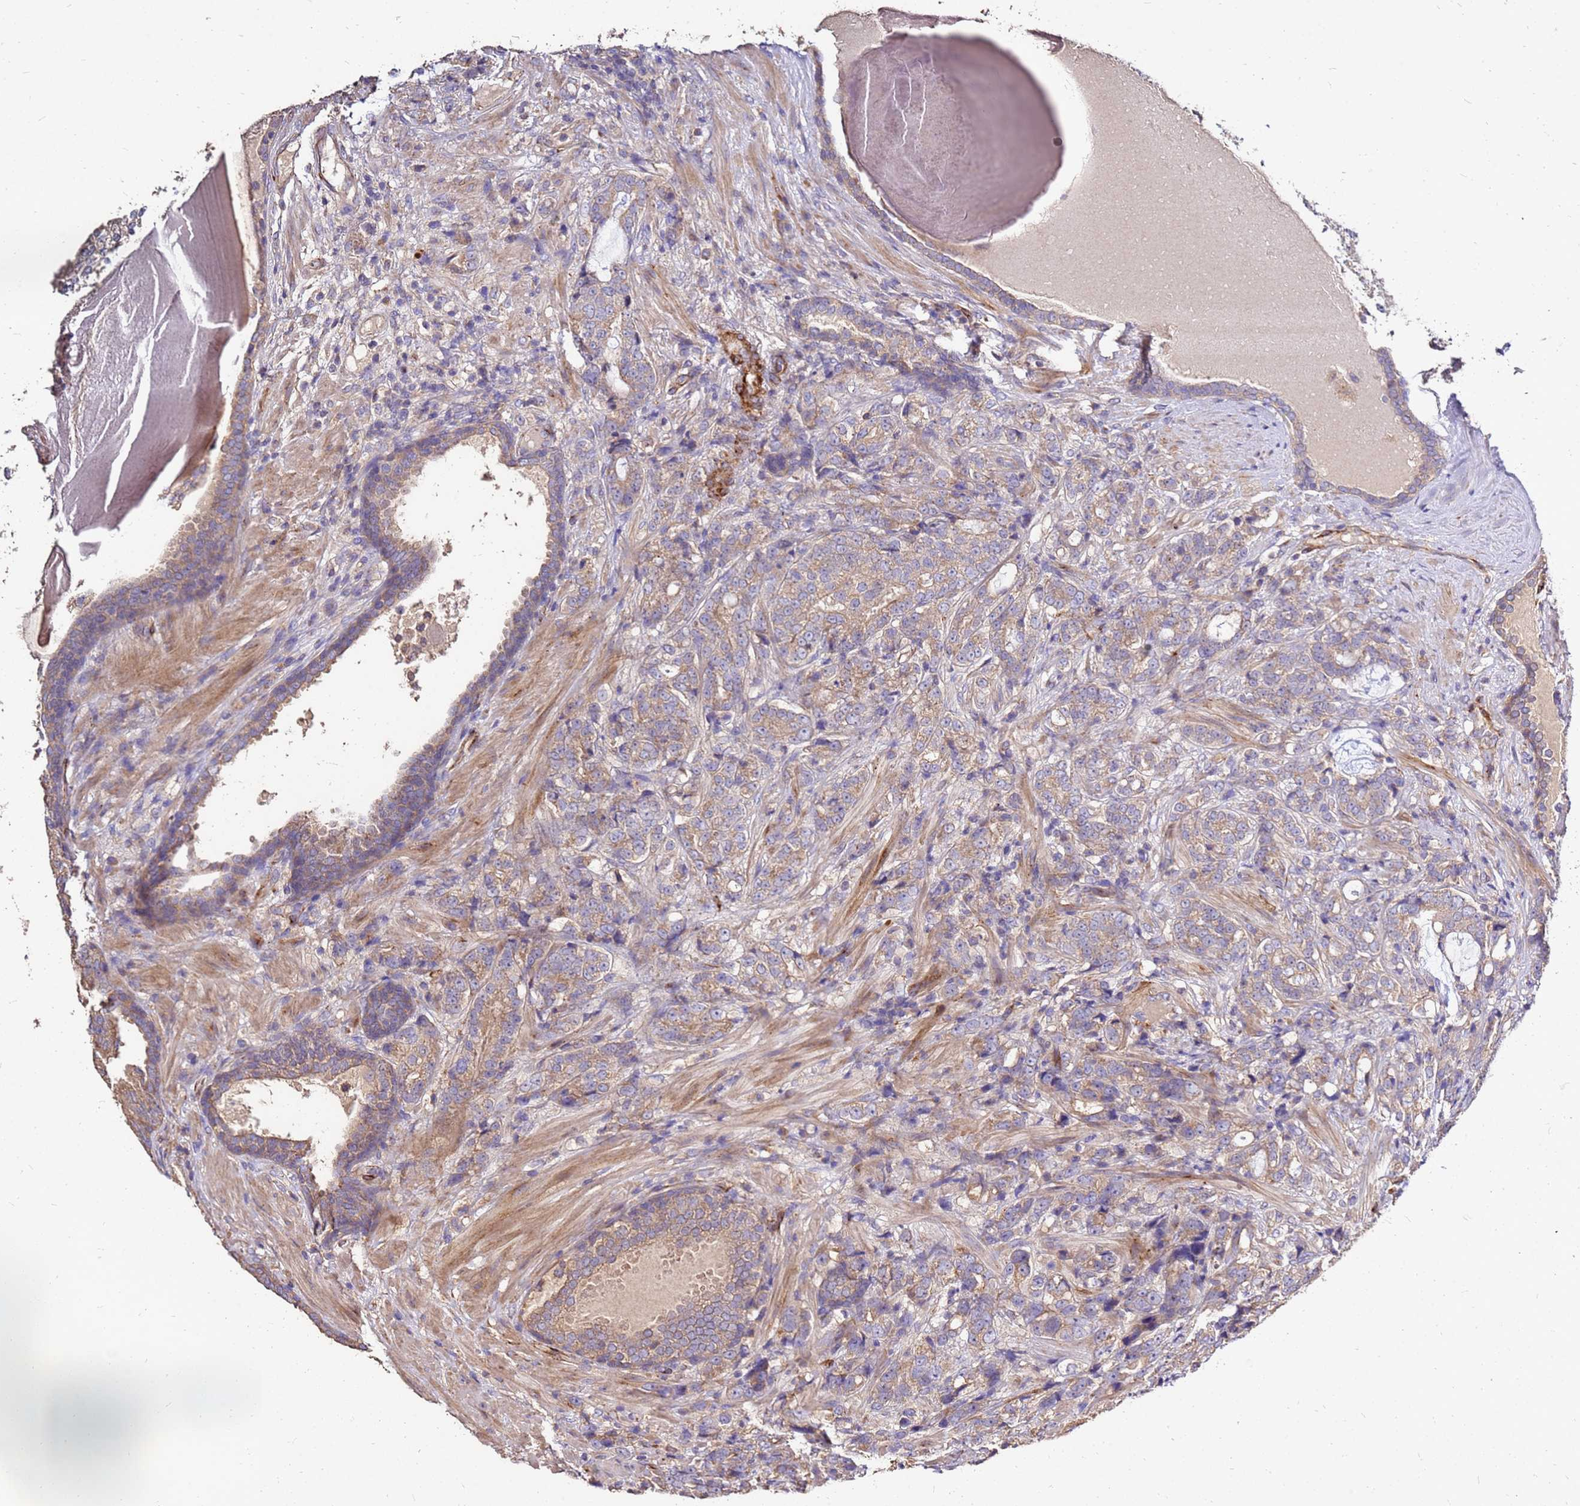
{"staining": {"intensity": "weak", "quantity": "25%-75%", "location": "cytoplasmic/membranous"}, "tissue": "prostate cancer", "cell_type": "Tumor cells", "image_type": "cancer", "snomed": [{"axis": "morphology", "description": "Adenocarcinoma, High grade"}, {"axis": "topography", "description": "Prostate"}], "caption": "A brown stain labels weak cytoplasmic/membranous staining of a protein in prostate high-grade adenocarcinoma tumor cells.", "gene": "EXD3", "patient": {"sex": "male", "age": 67}}